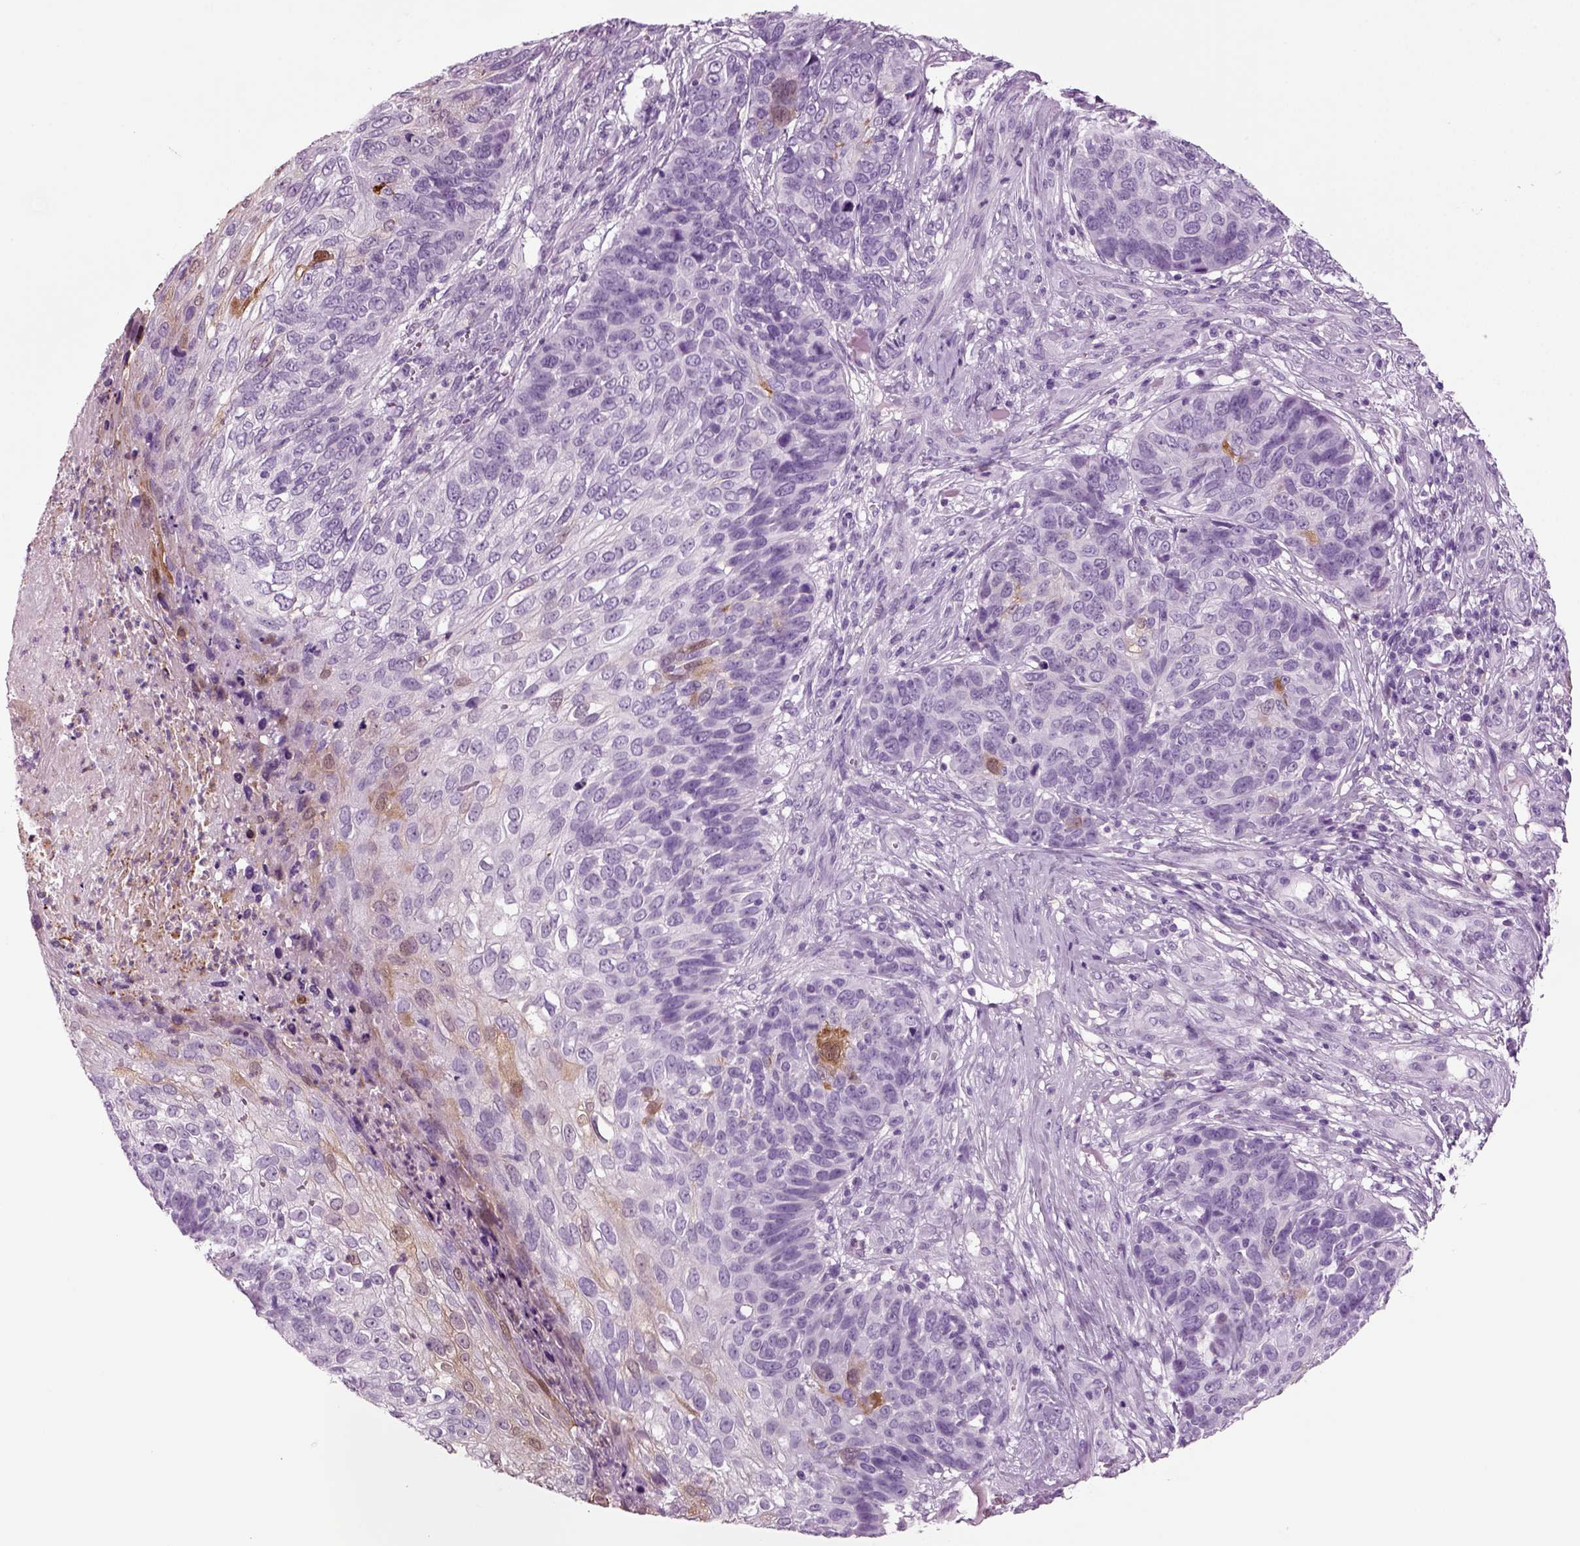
{"staining": {"intensity": "moderate", "quantity": "<25%", "location": "cytoplasmic/membranous"}, "tissue": "skin cancer", "cell_type": "Tumor cells", "image_type": "cancer", "snomed": [{"axis": "morphology", "description": "Squamous cell carcinoma, NOS"}, {"axis": "topography", "description": "Skin"}], "caption": "A micrograph of skin squamous cell carcinoma stained for a protein reveals moderate cytoplasmic/membranous brown staining in tumor cells. The protein is stained brown, and the nuclei are stained in blue (DAB IHC with brightfield microscopy, high magnification).", "gene": "CRABP1", "patient": {"sex": "male", "age": 92}}